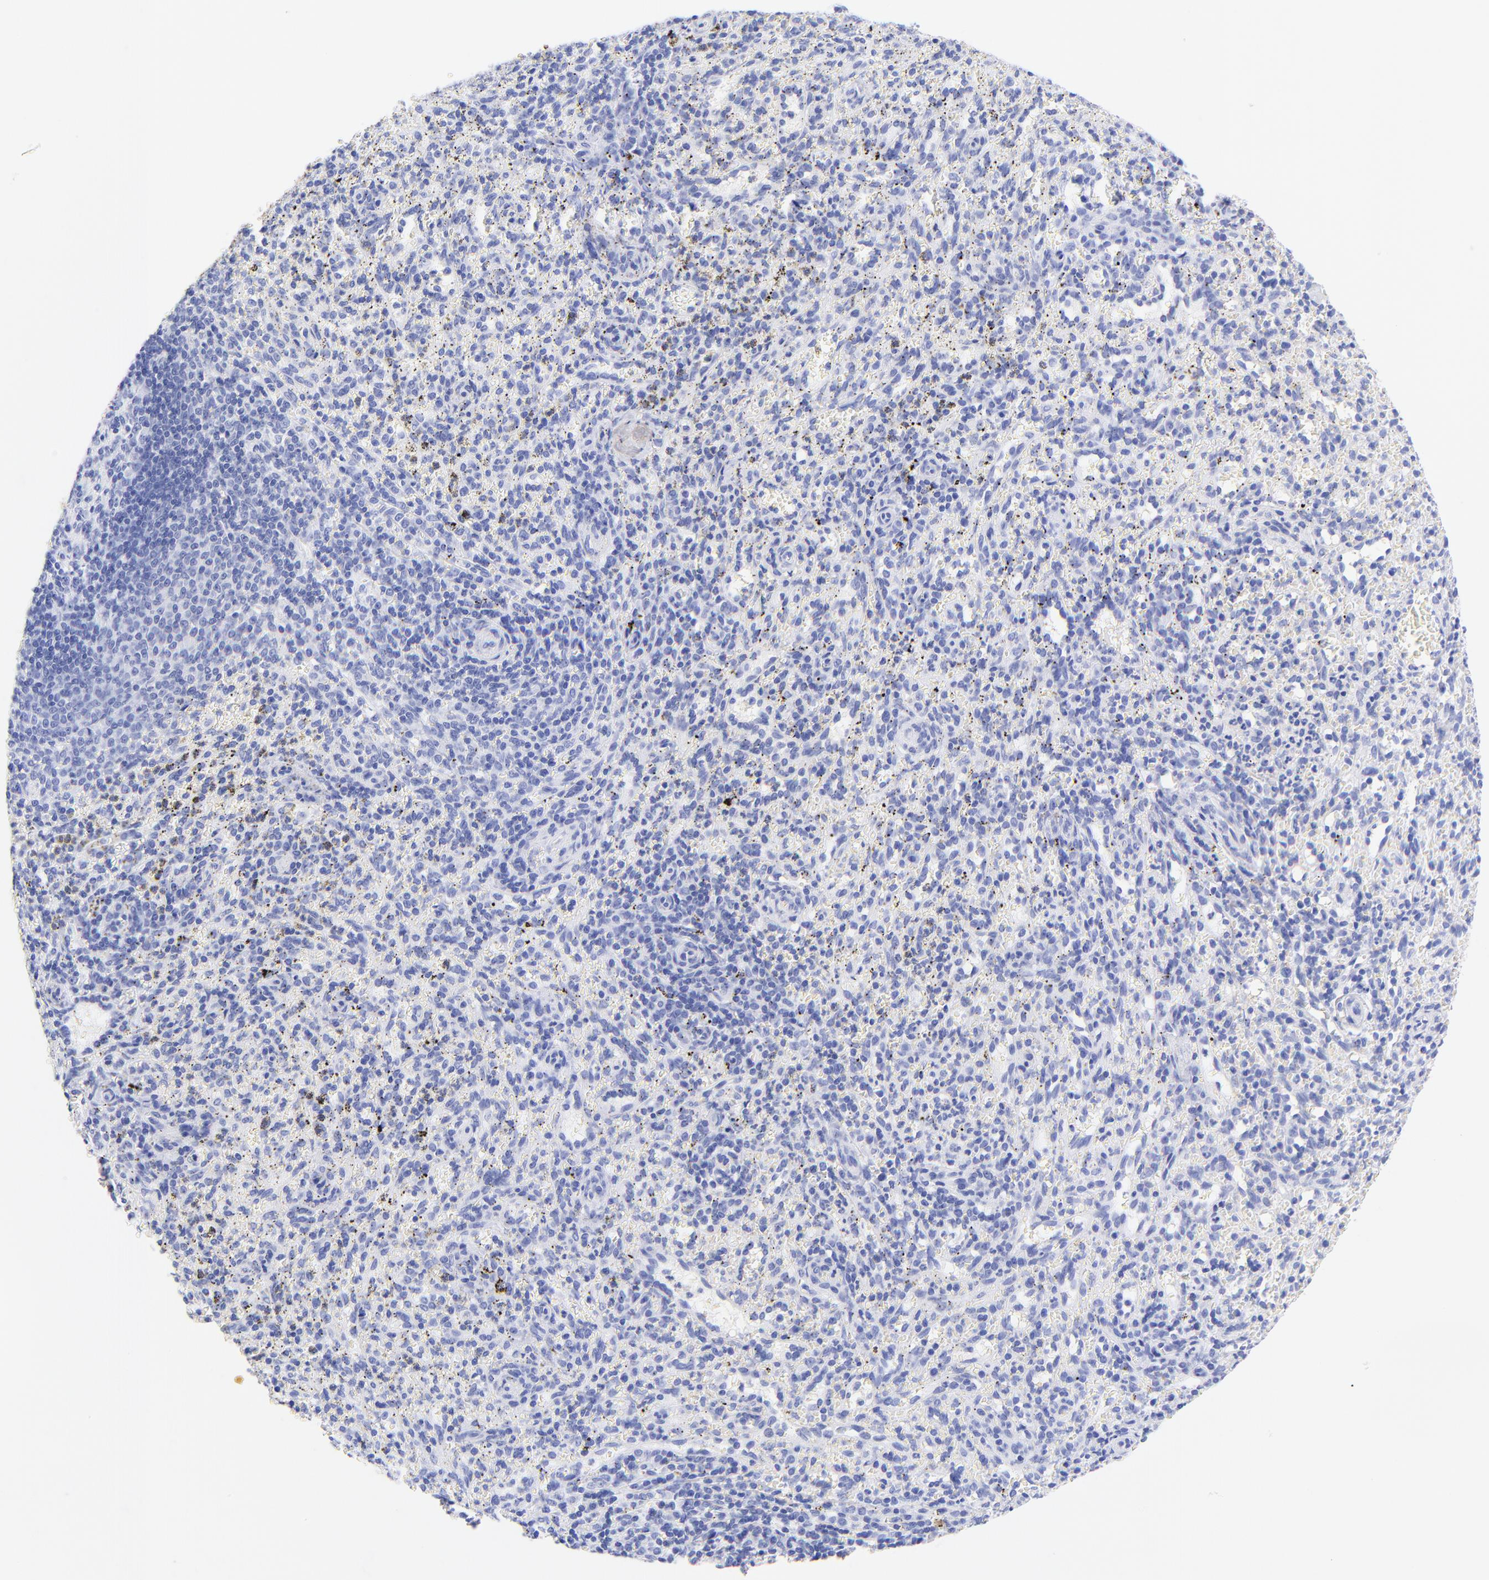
{"staining": {"intensity": "negative", "quantity": "none", "location": "none"}, "tissue": "spleen", "cell_type": "Cells in red pulp", "image_type": "normal", "snomed": [{"axis": "morphology", "description": "Normal tissue, NOS"}, {"axis": "topography", "description": "Spleen"}], "caption": "Immunohistochemical staining of normal spleen reveals no significant expression in cells in red pulp. The staining is performed using DAB (3,3'-diaminobenzidine) brown chromogen with nuclei counter-stained in using hematoxylin.", "gene": "KRT19", "patient": {"sex": "female", "age": 10}}